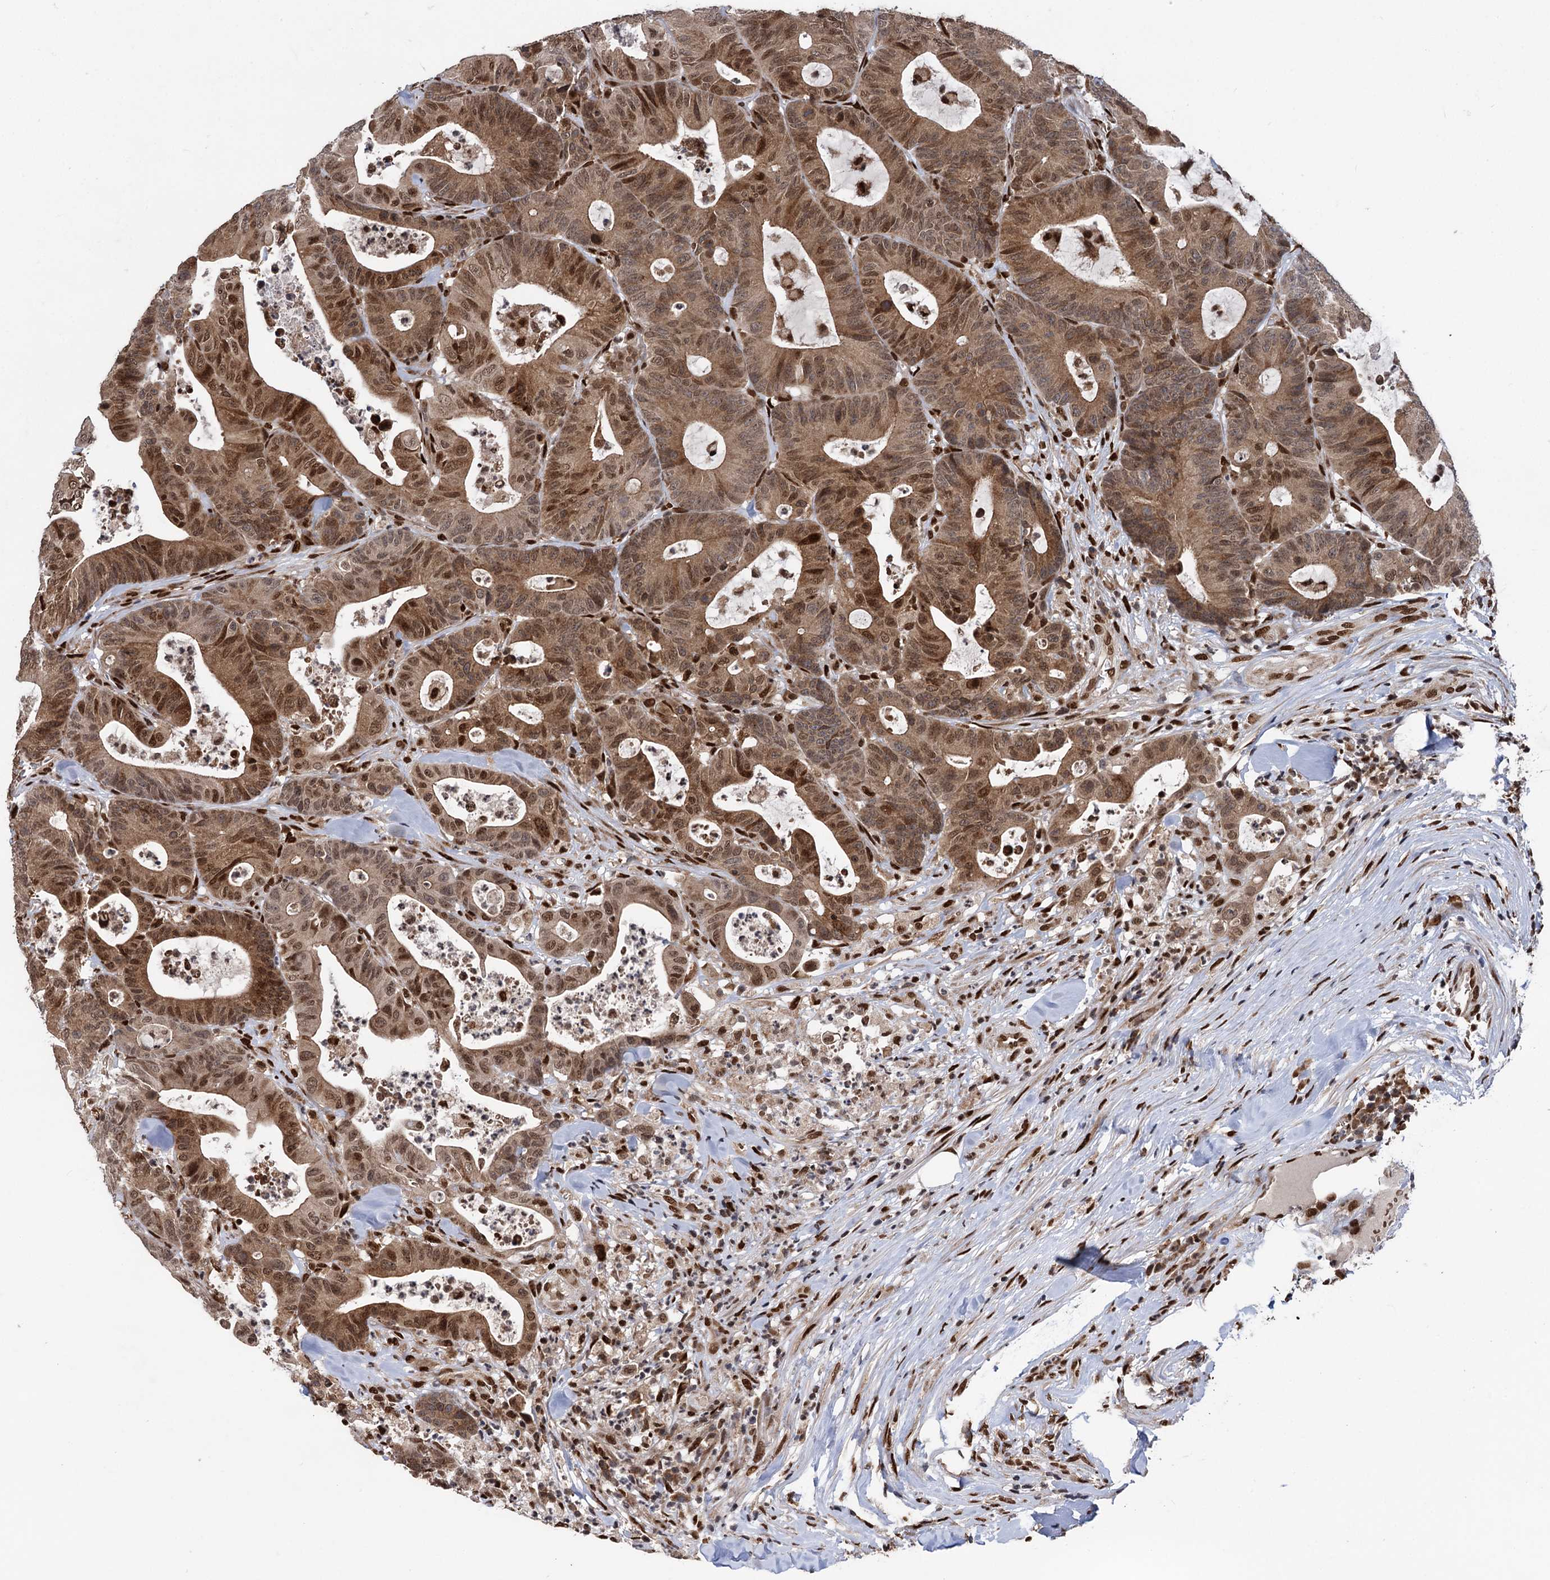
{"staining": {"intensity": "moderate", "quantity": ">75%", "location": "cytoplasmic/membranous,nuclear"}, "tissue": "colorectal cancer", "cell_type": "Tumor cells", "image_type": "cancer", "snomed": [{"axis": "morphology", "description": "Adenocarcinoma, NOS"}, {"axis": "topography", "description": "Colon"}], "caption": "High-magnification brightfield microscopy of colorectal cancer stained with DAB (brown) and counterstained with hematoxylin (blue). tumor cells exhibit moderate cytoplasmic/membranous and nuclear positivity is present in about>75% of cells.", "gene": "MESD", "patient": {"sex": "female", "age": 84}}